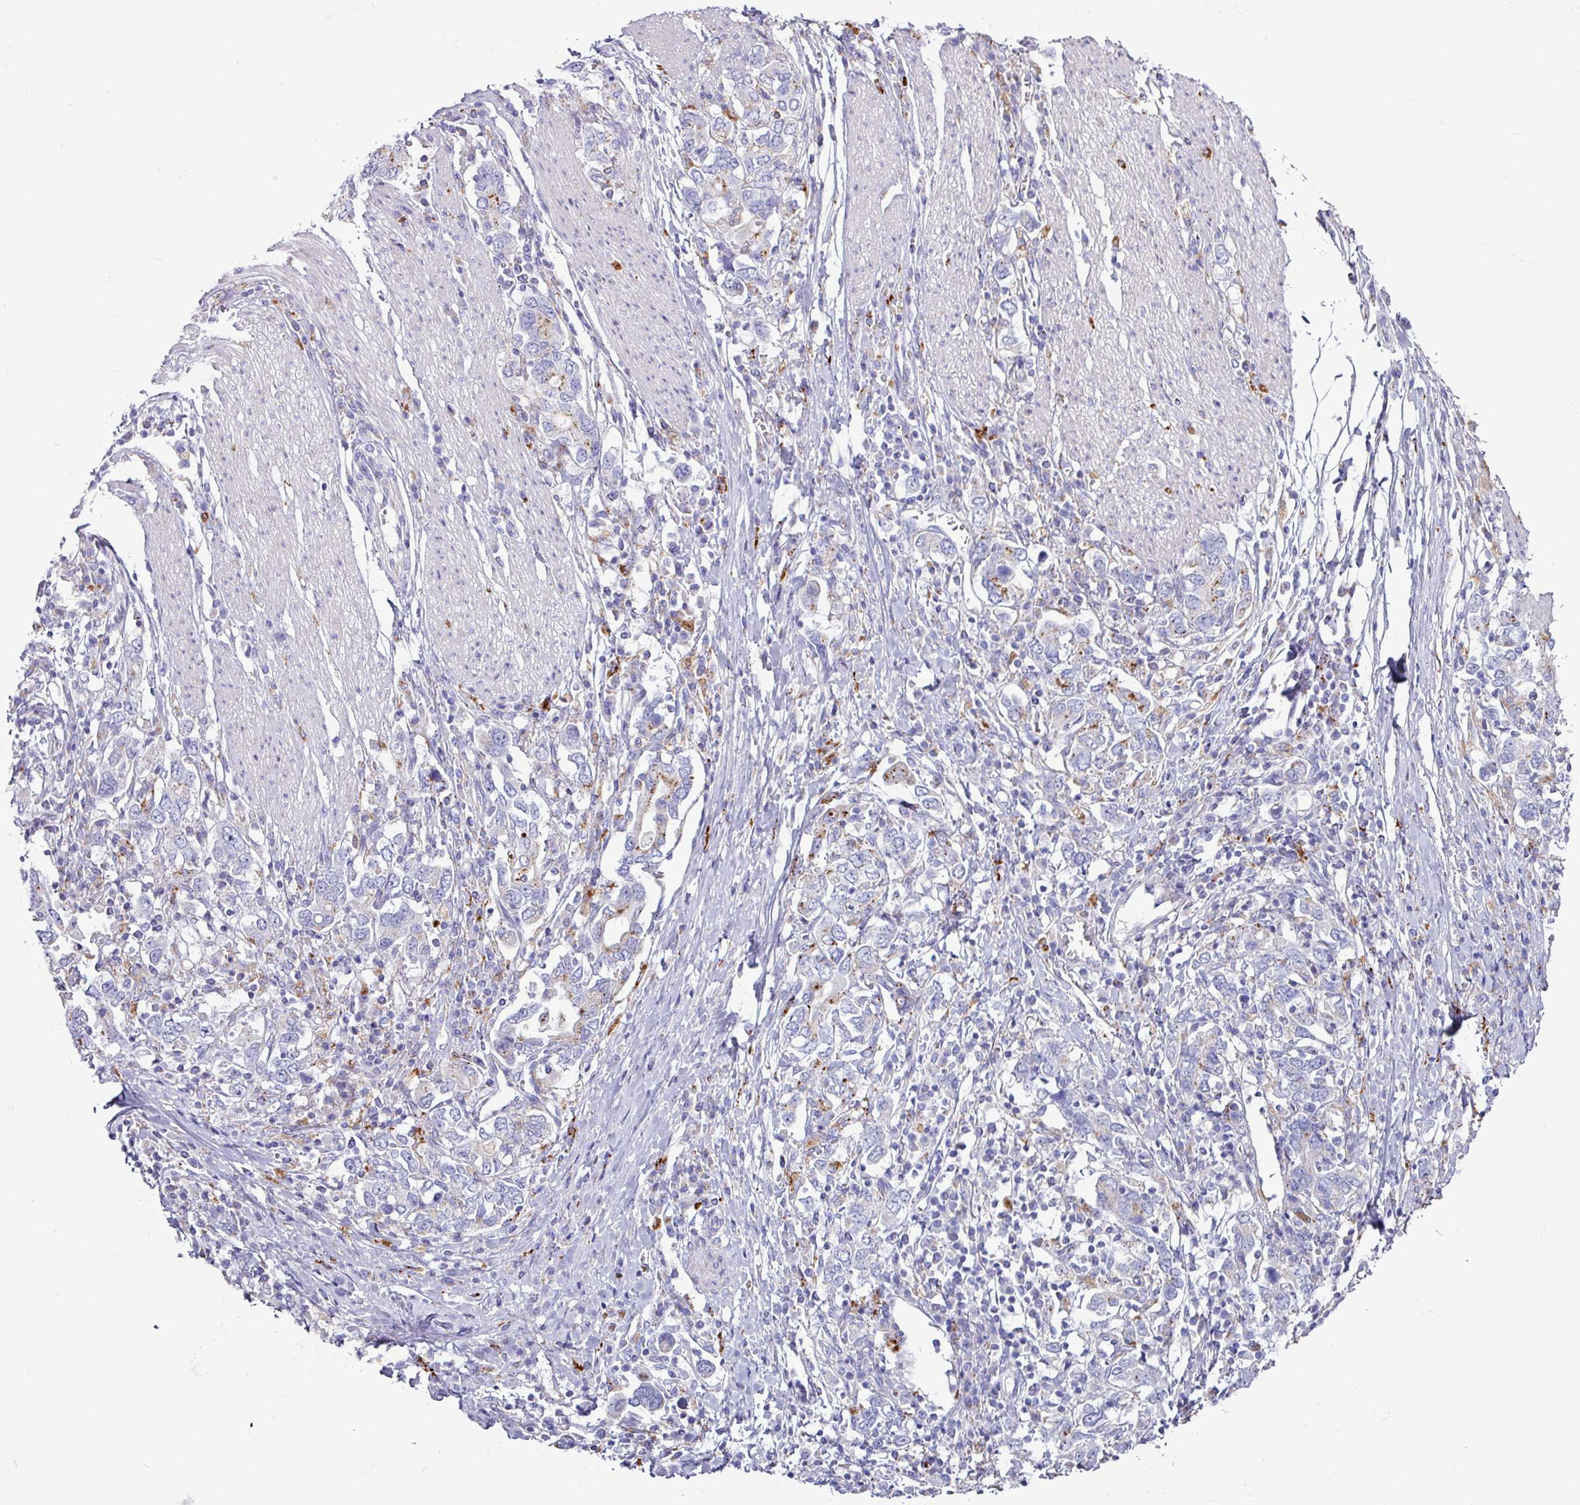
{"staining": {"intensity": "weak", "quantity": "25%-75%", "location": "cytoplasmic/membranous"}, "tissue": "stomach cancer", "cell_type": "Tumor cells", "image_type": "cancer", "snomed": [{"axis": "morphology", "description": "Adenocarcinoma, NOS"}, {"axis": "topography", "description": "Stomach, upper"}, {"axis": "topography", "description": "Stomach"}], "caption": "High-magnification brightfield microscopy of stomach cancer stained with DAB (3,3'-diaminobenzidine) (brown) and counterstained with hematoxylin (blue). tumor cells exhibit weak cytoplasmic/membranous positivity is identified in approximately25%-75% of cells. Nuclei are stained in blue.", "gene": "AMIGO2", "patient": {"sex": "male", "age": 62}}